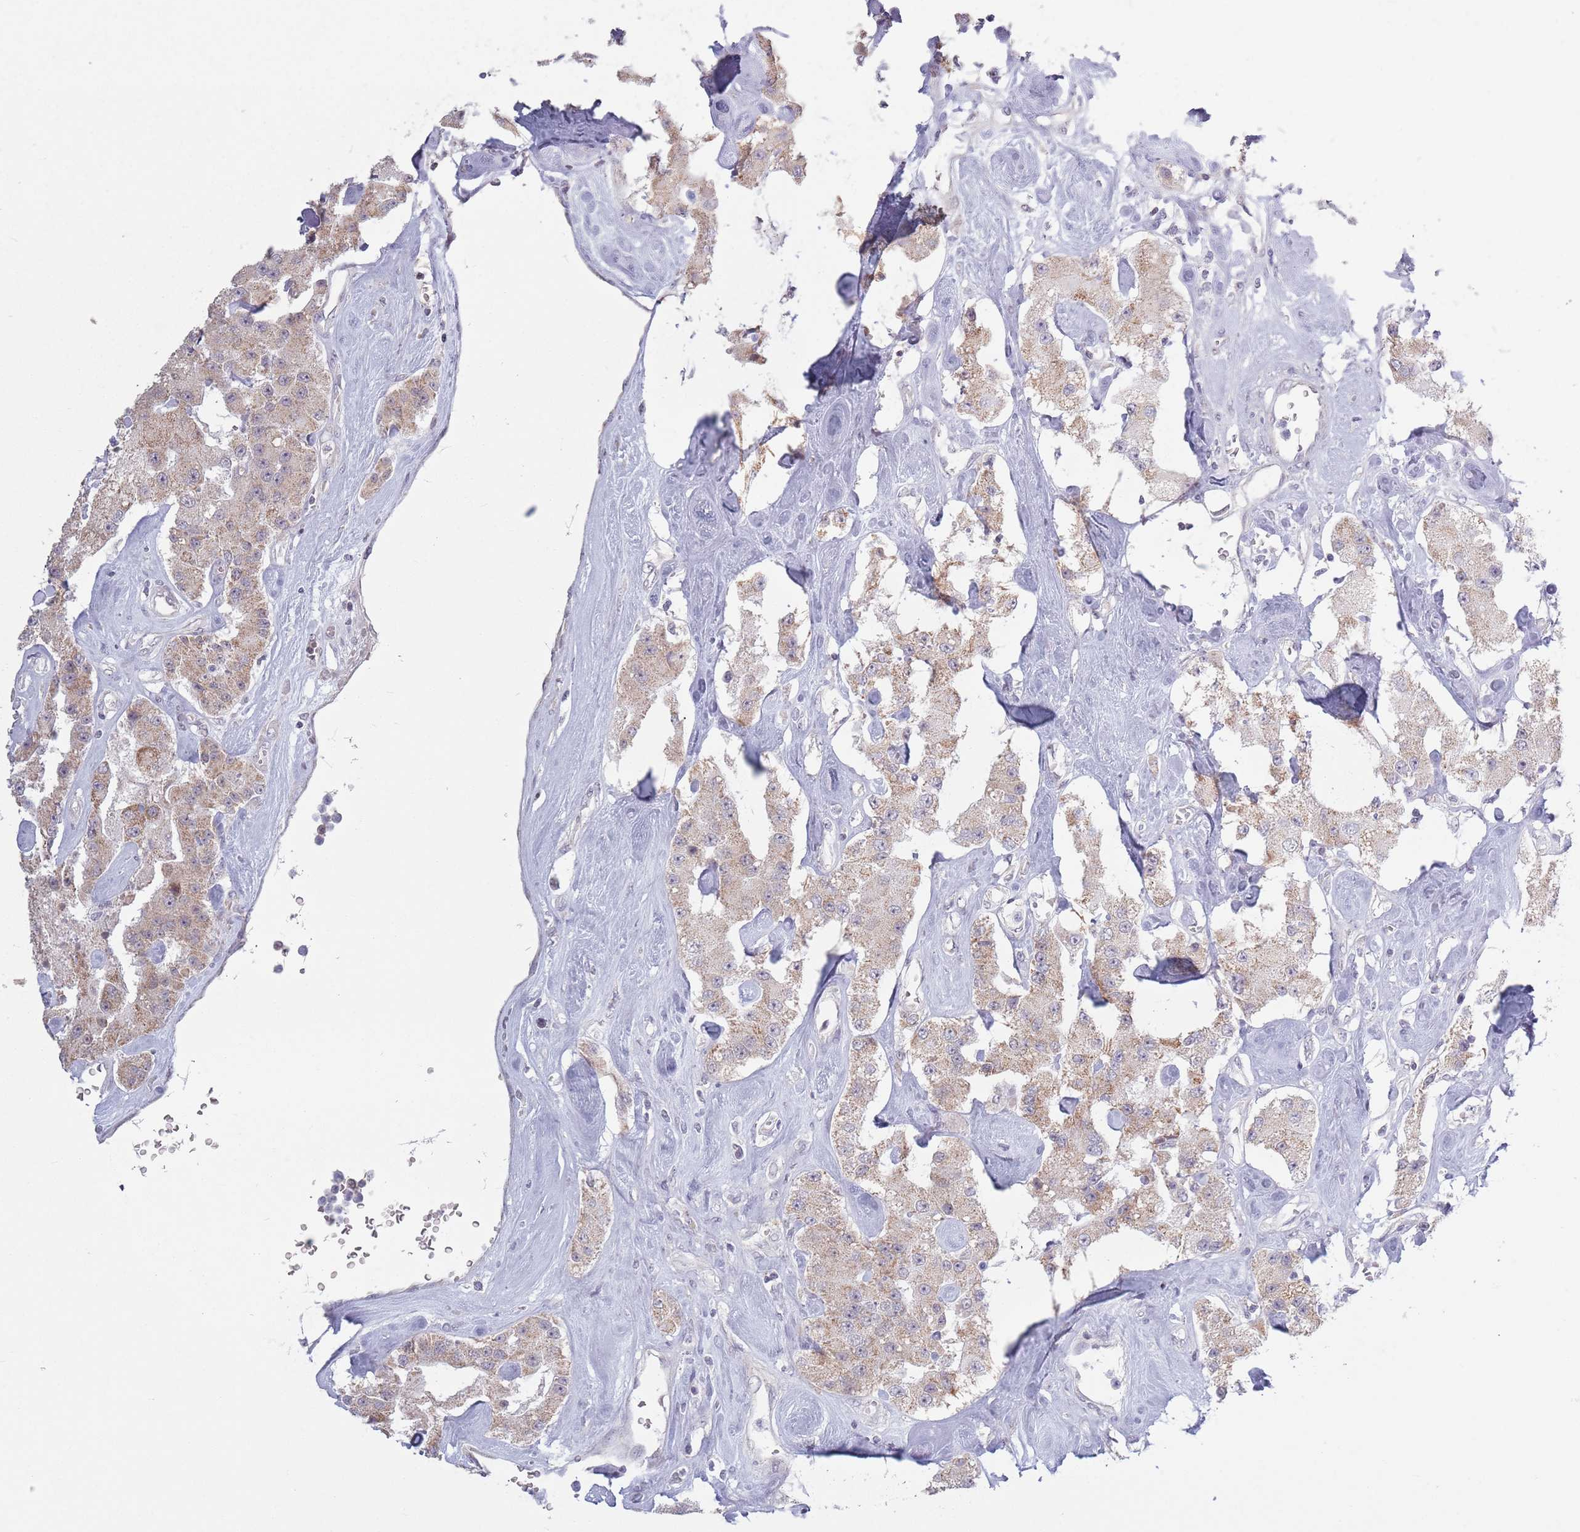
{"staining": {"intensity": "weak", "quantity": ">75%", "location": "cytoplasmic/membranous"}, "tissue": "carcinoid", "cell_type": "Tumor cells", "image_type": "cancer", "snomed": [{"axis": "morphology", "description": "Carcinoid, malignant, NOS"}, {"axis": "topography", "description": "Pancreas"}], "caption": "Human carcinoid stained for a protein (brown) reveals weak cytoplasmic/membranous positive positivity in about >75% of tumor cells.", "gene": "MRPL34", "patient": {"sex": "male", "age": 41}}